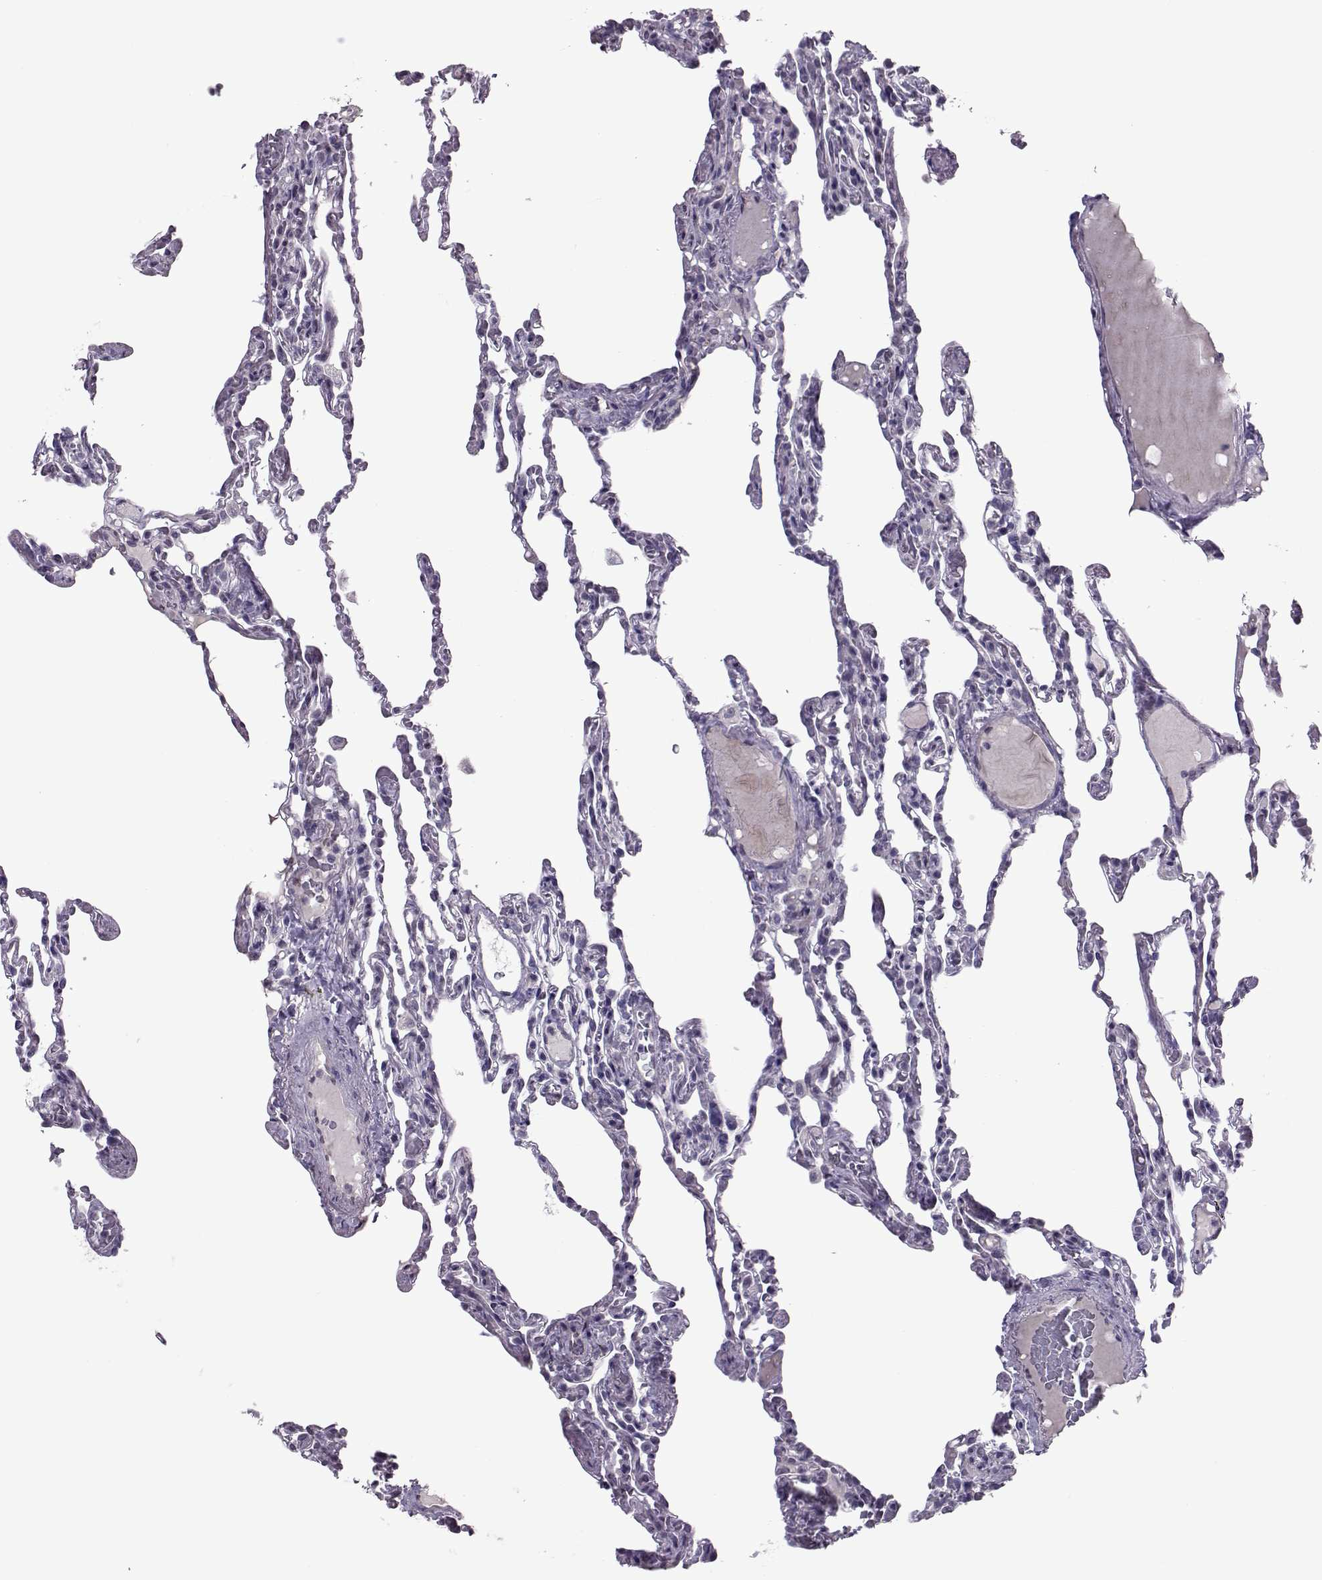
{"staining": {"intensity": "negative", "quantity": "none", "location": "none"}, "tissue": "lung", "cell_type": "Alveolar cells", "image_type": "normal", "snomed": [{"axis": "morphology", "description": "Normal tissue, NOS"}, {"axis": "topography", "description": "Lung"}], "caption": "This photomicrograph is of unremarkable lung stained with IHC to label a protein in brown with the nuclei are counter-stained blue. There is no positivity in alveolar cells. (DAB immunohistochemistry with hematoxylin counter stain).", "gene": "ASRGL1", "patient": {"sex": "female", "age": 43}}